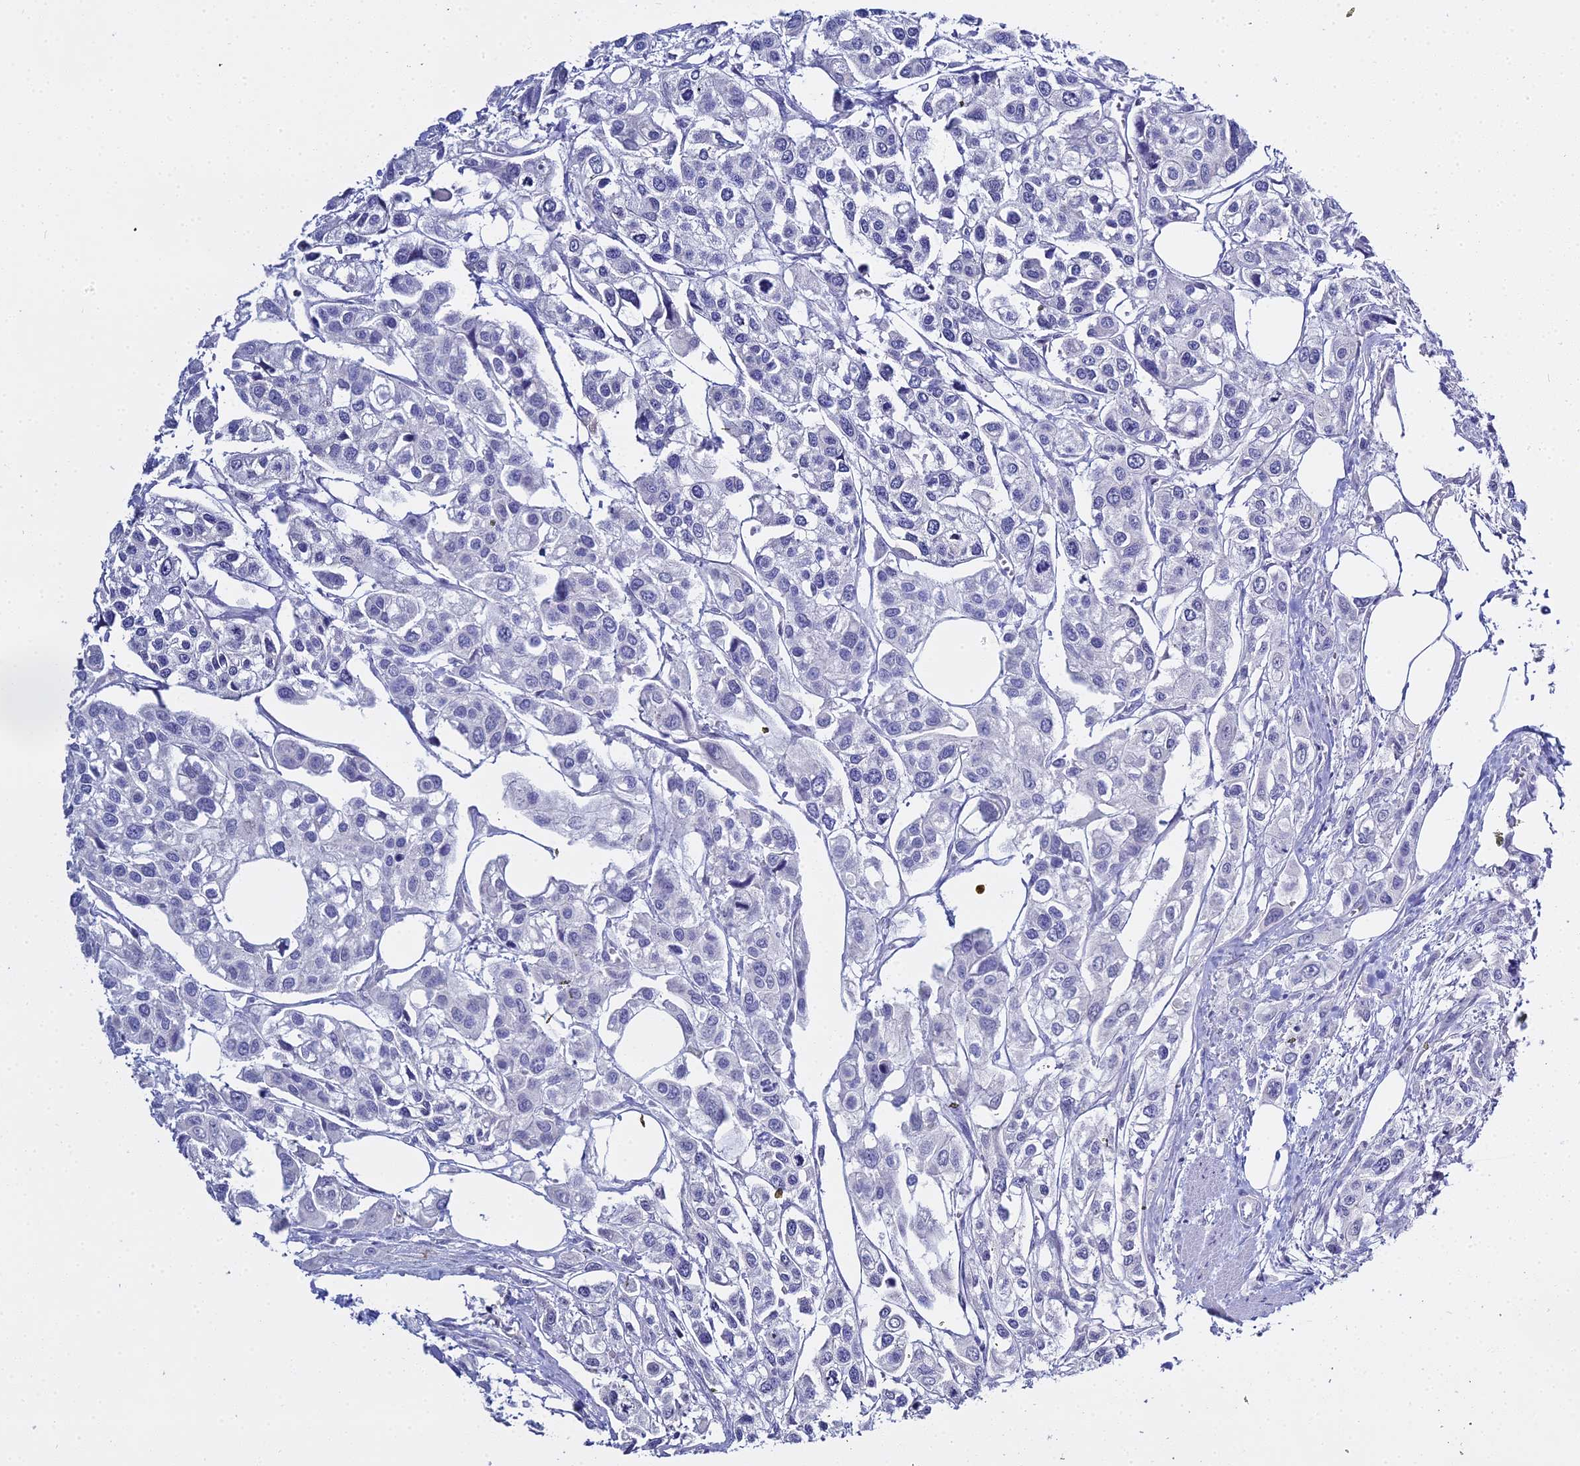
{"staining": {"intensity": "negative", "quantity": "none", "location": "none"}, "tissue": "urothelial cancer", "cell_type": "Tumor cells", "image_type": "cancer", "snomed": [{"axis": "morphology", "description": "Urothelial carcinoma, High grade"}, {"axis": "topography", "description": "Urinary bladder"}], "caption": "High power microscopy histopathology image of an immunohistochemistry micrograph of urothelial cancer, revealing no significant expression in tumor cells. (Stains: DAB (3,3'-diaminobenzidine) immunohistochemistry with hematoxylin counter stain, Microscopy: brightfield microscopy at high magnification).", "gene": "S100A7", "patient": {"sex": "male", "age": 67}}